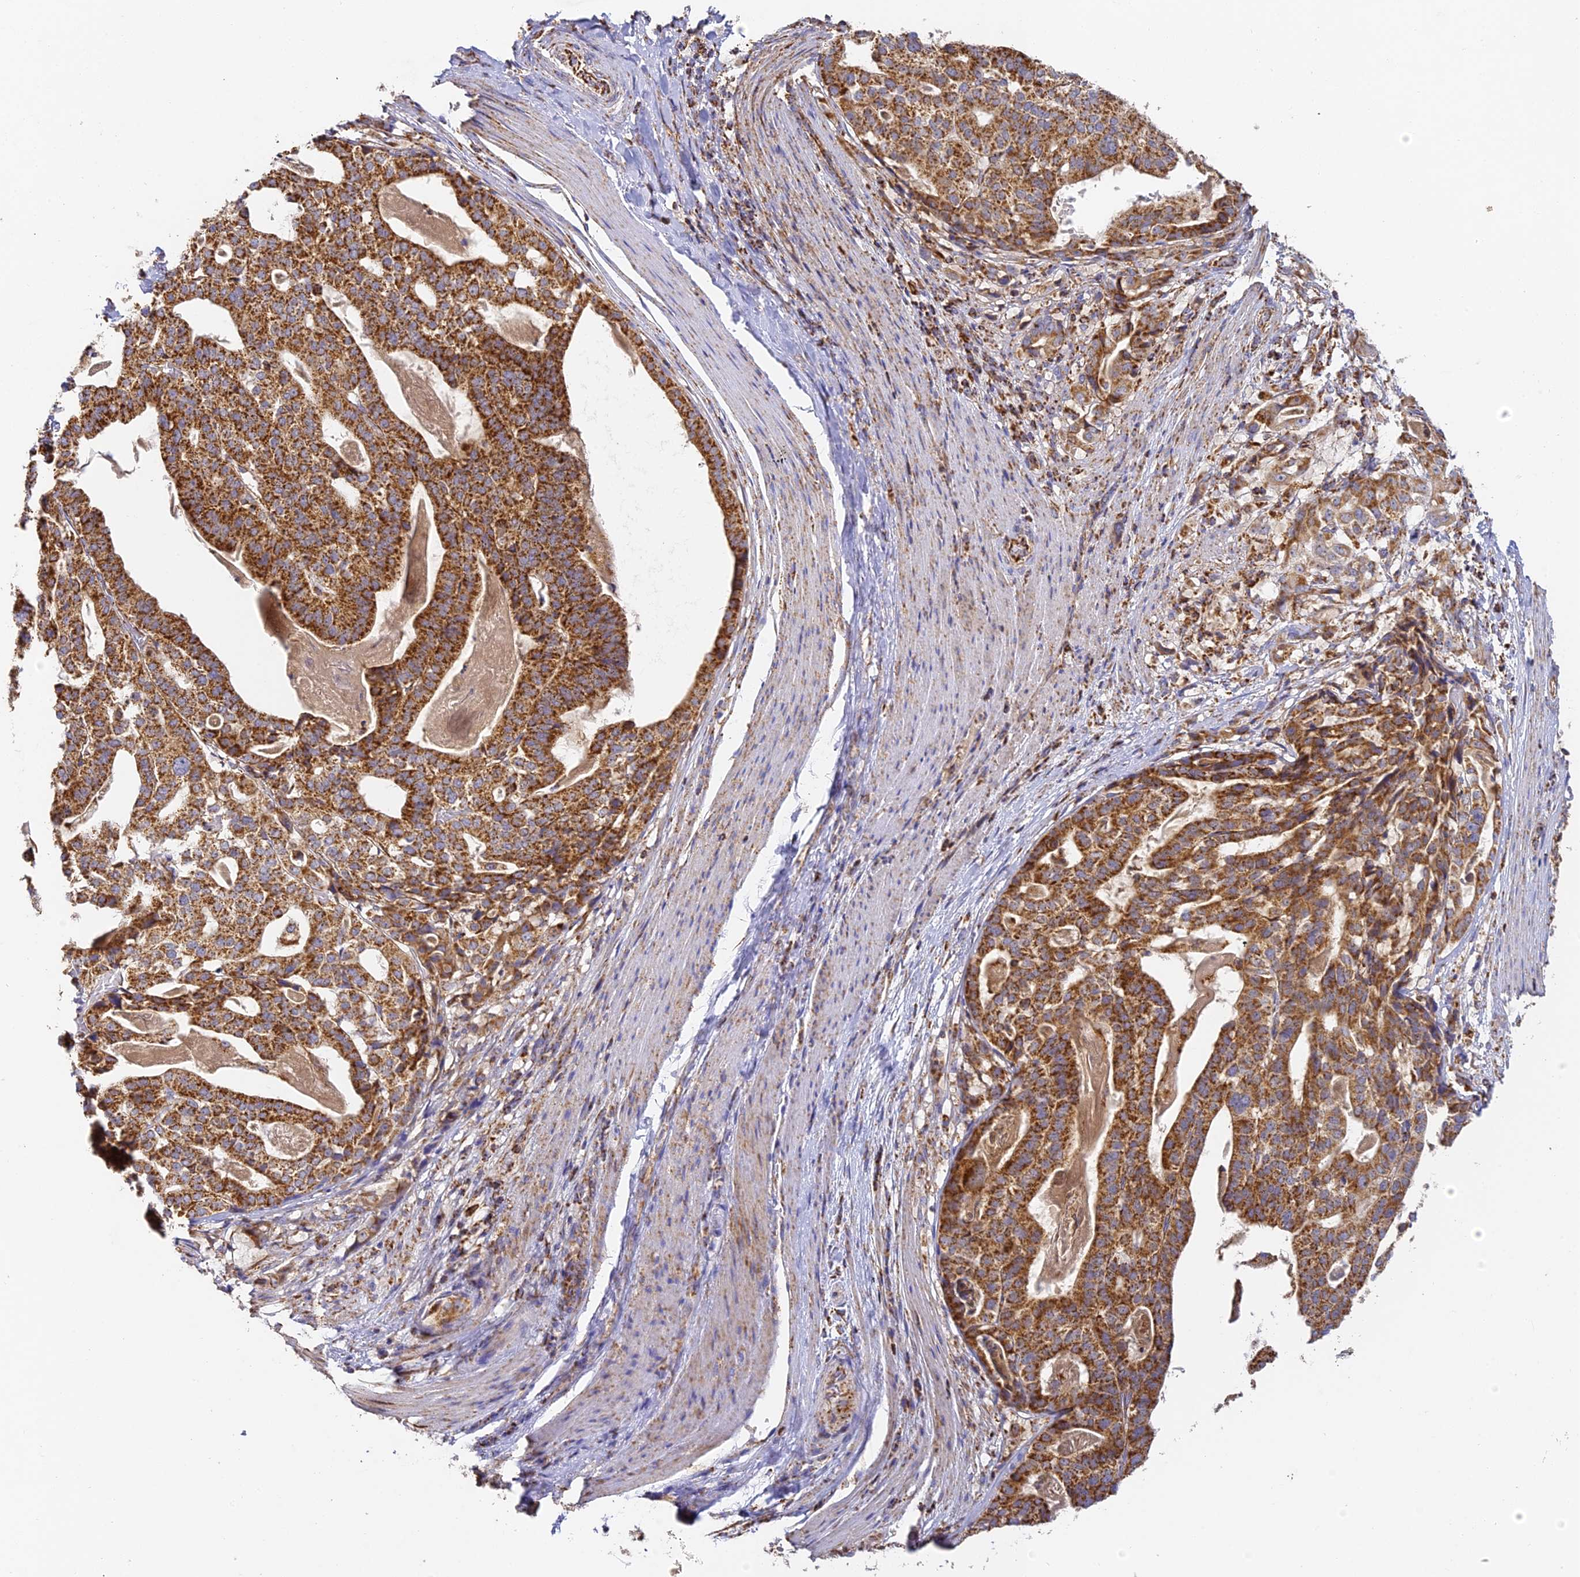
{"staining": {"intensity": "strong", "quantity": ">75%", "location": "cytoplasmic/membranous"}, "tissue": "stomach cancer", "cell_type": "Tumor cells", "image_type": "cancer", "snomed": [{"axis": "morphology", "description": "Adenocarcinoma, NOS"}, {"axis": "topography", "description": "Stomach"}], "caption": "Strong cytoplasmic/membranous protein staining is appreciated in approximately >75% of tumor cells in adenocarcinoma (stomach).", "gene": "DONSON", "patient": {"sex": "male", "age": 48}}